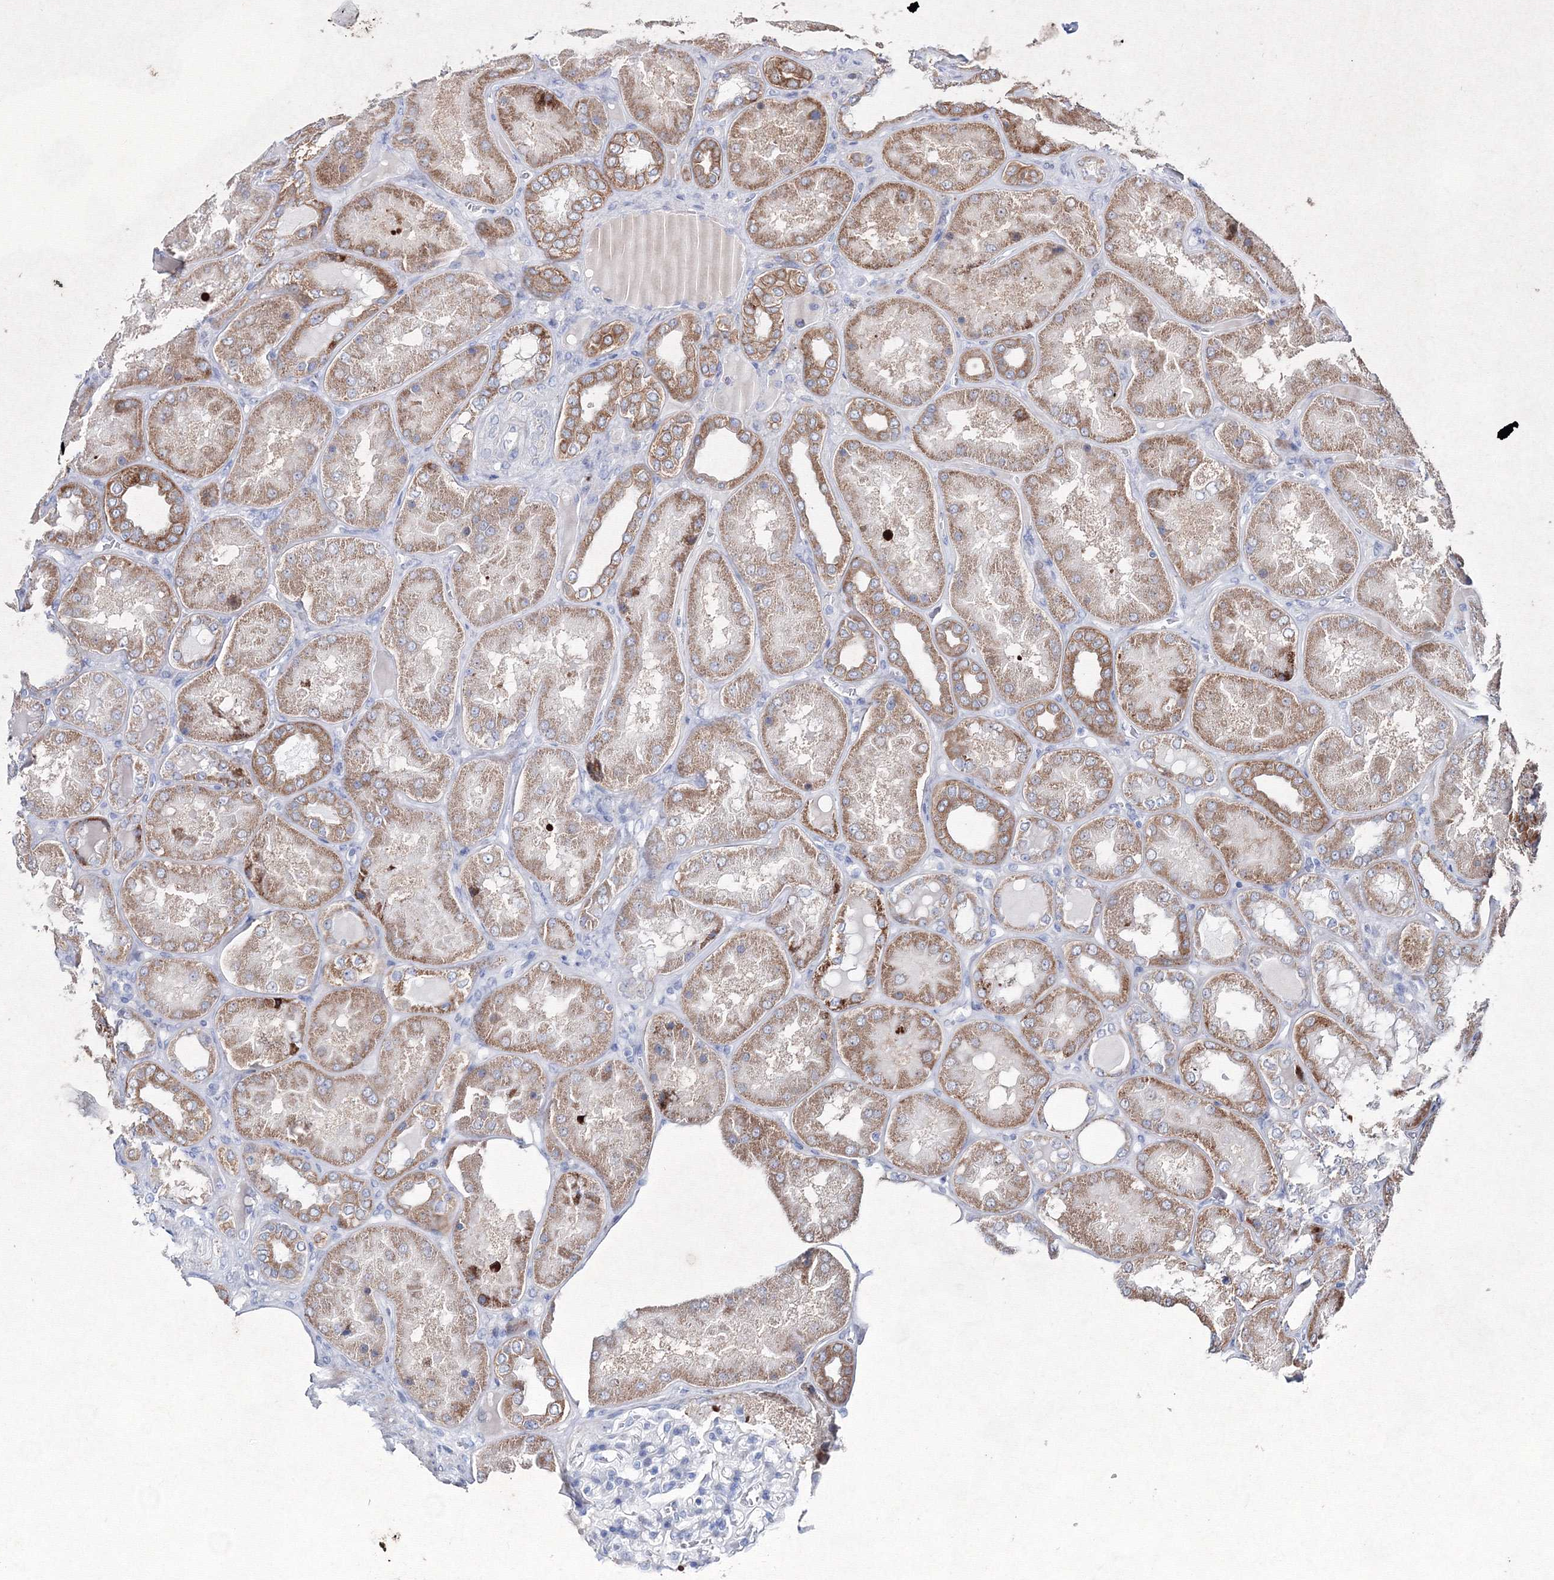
{"staining": {"intensity": "negative", "quantity": "none", "location": "none"}, "tissue": "kidney", "cell_type": "Cells in glomeruli", "image_type": "normal", "snomed": [{"axis": "morphology", "description": "Normal tissue, NOS"}, {"axis": "topography", "description": "Kidney"}], "caption": "Normal kidney was stained to show a protein in brown. There is no significant expression in cells in glomeruli. (DAB immunohistochemistry (IHC) with hematoxylin counter stain).", "gene": "SMIM29", "patient": {"sex": "female", "age": 56}}